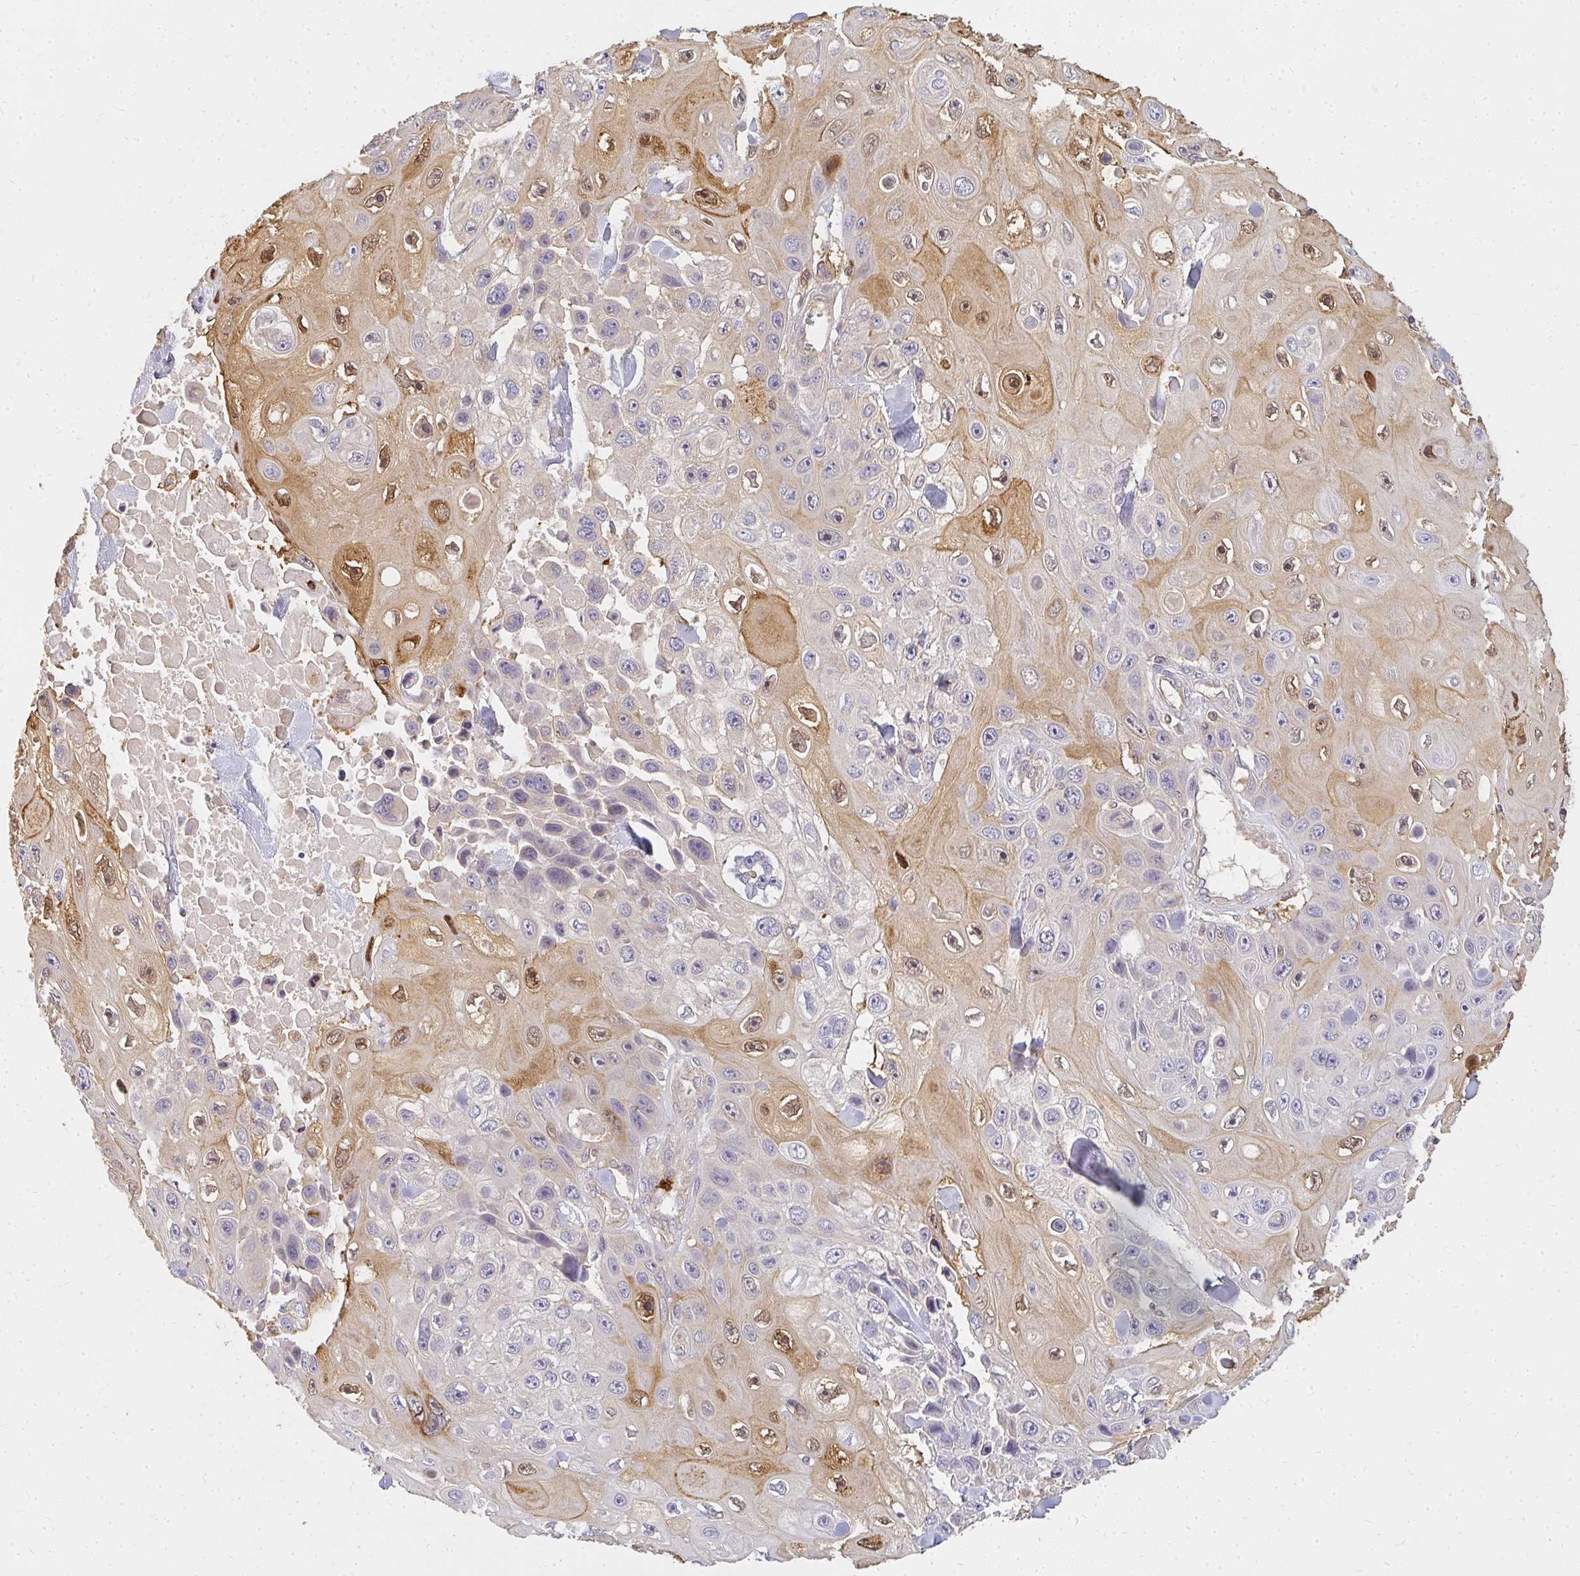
{"staining": {"intensity": "moderate", "quantity": "25%-75%", "location": "cytoplasmic/membranous,nuclear"}, "tissue": "skin cancer", "cell_type": "Tumor cells", "image_type": "cancer", "snomed": [{"axis": "morphology", "description": "Squamous cell carcinoma, NOS"}, {"axis": "topography", "description": "Skin"}], "caption": "Moderate cytoplasmic/membranous and nuclear expression is identified in approximately 25%-75% of tumor cells in skin cancer.", "gene": "CNTRL", "patient": {"sex": "male", "age": 82}}